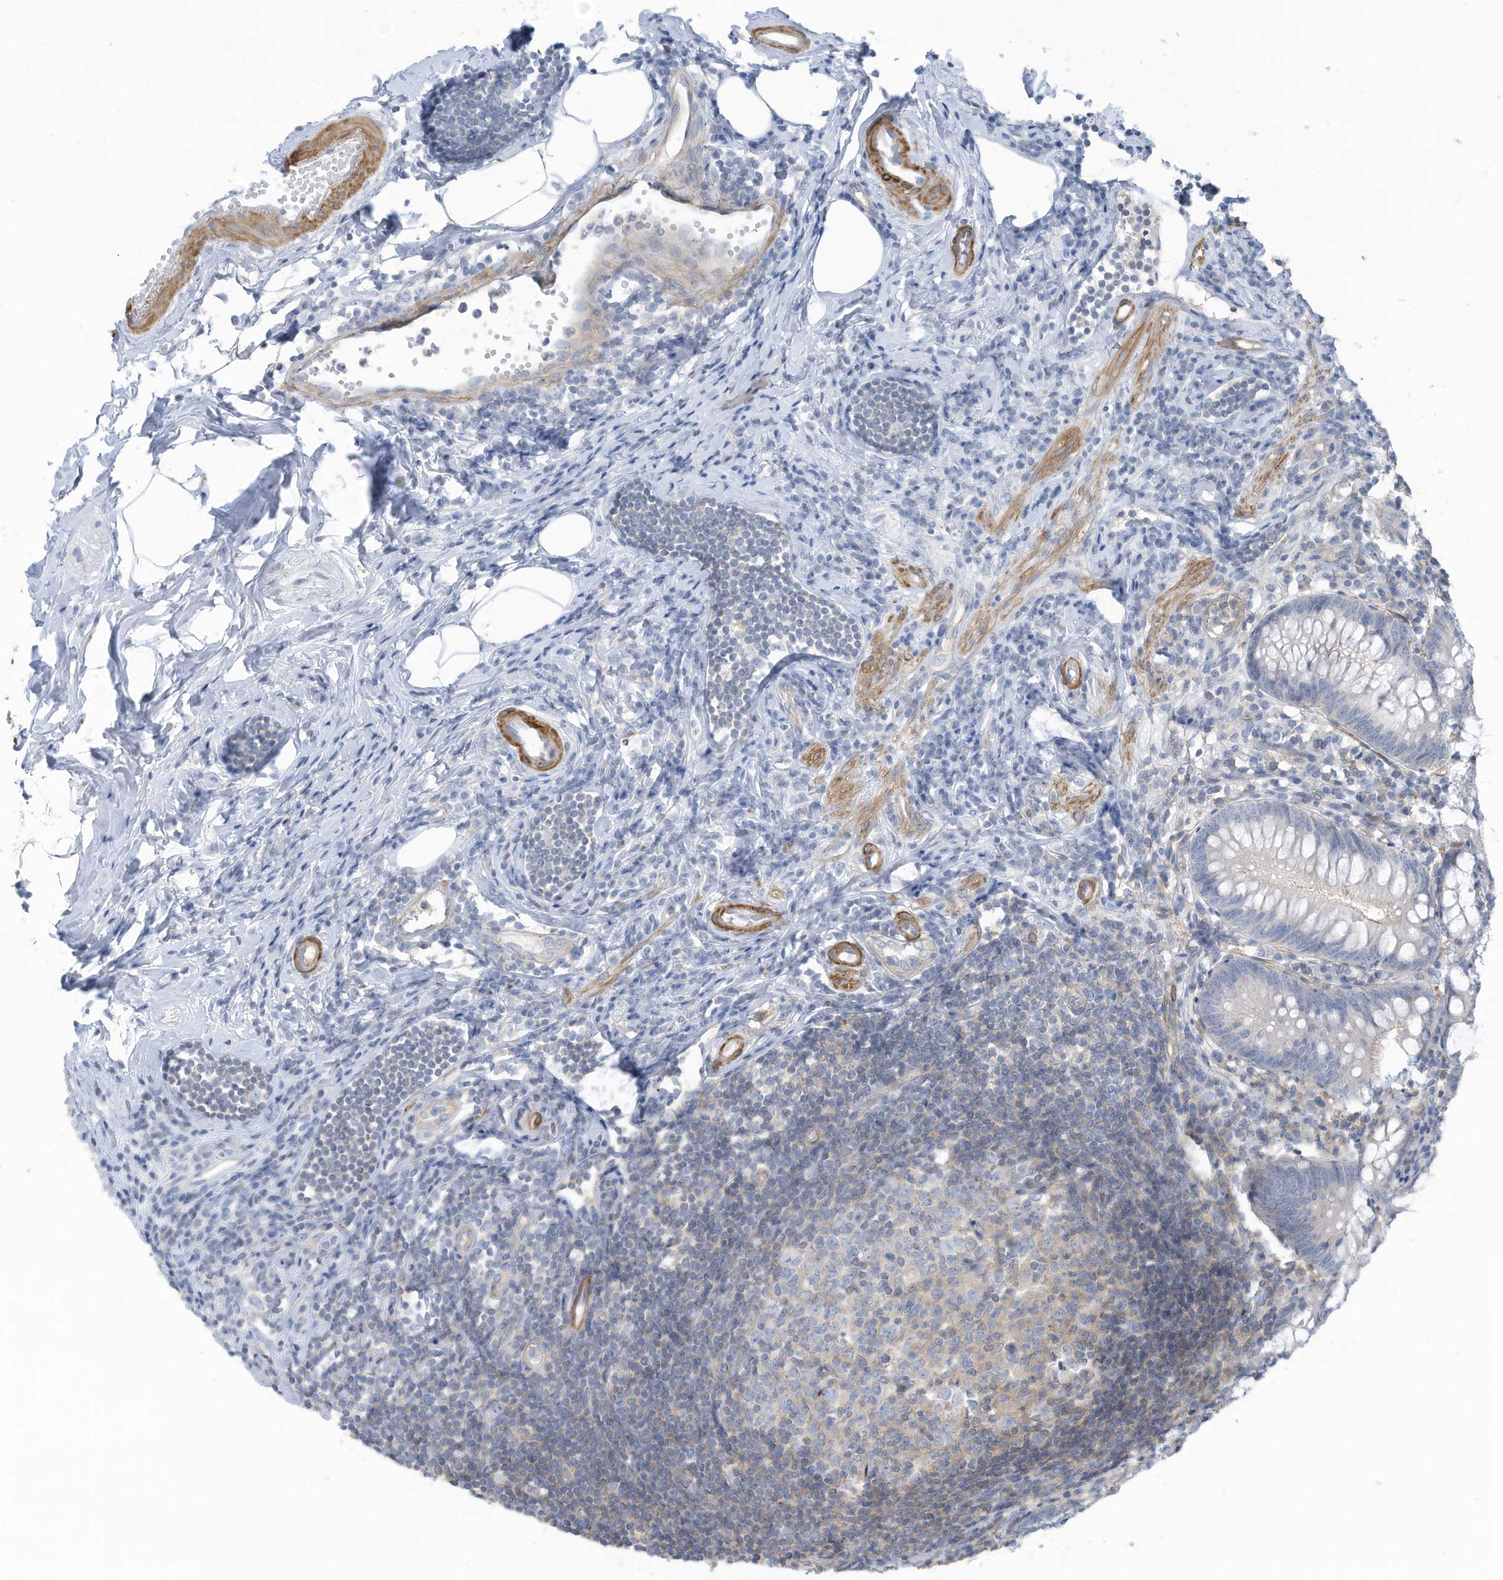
{"staining": {"intensity": "weak", "quantity": "<25%", "location": "cytoplasmic/membranous"}, "tissue": "appendix", "cell_type": "Glandular cells", "image_type": "normal", "snomed": [{"axis": "morphology", "description": "Normal tissue, NOS"}, {"axis": "topography", "description": "Appendix"}], "caption": "Immunohistochemistry of normal appendix reveals no positivity in glandular cells.", "gene": "ZNF846", "patient": {"sex": "female", "age": 54}}